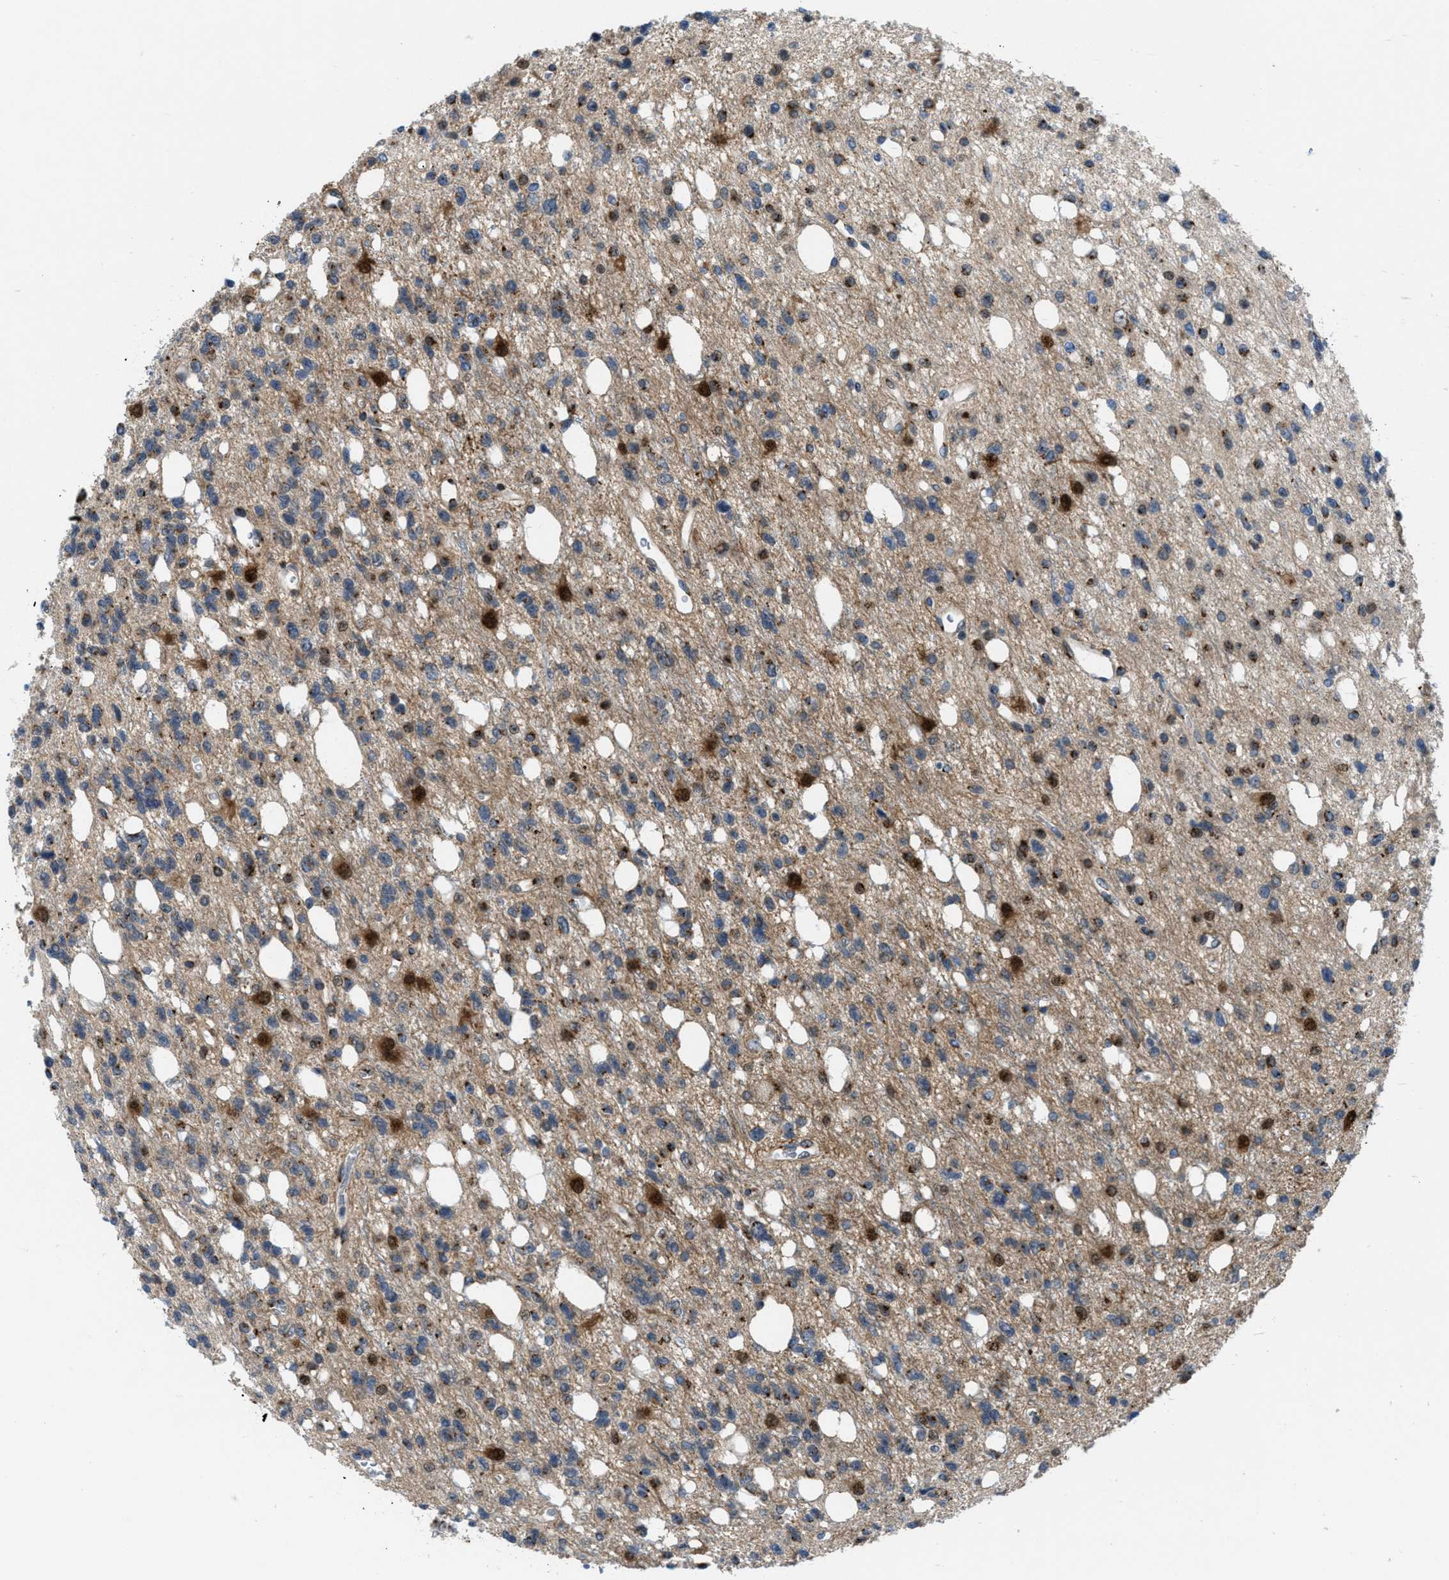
{"staining": {"intensity": "moderate", "quantity": "25%-75%", "location": "cytoplasmic/membranous"}, "tissue": "glioma", "cell_type": "Tumor cells", "image_type": "cancer", "snomed": [{"axis": "morphology", "description": "Glioma, malignant, High grade"}, {"axis": "topography", "description": "Brain"}], "caption": "There is medium levels of moderate cytoplasmic/membranous positivity in tumor cells of glioma, as demonstrated by immunohistochemical staining (brown color).", "gene": "SLC38A10", "patient": {"sex": "female", "age": 62}}